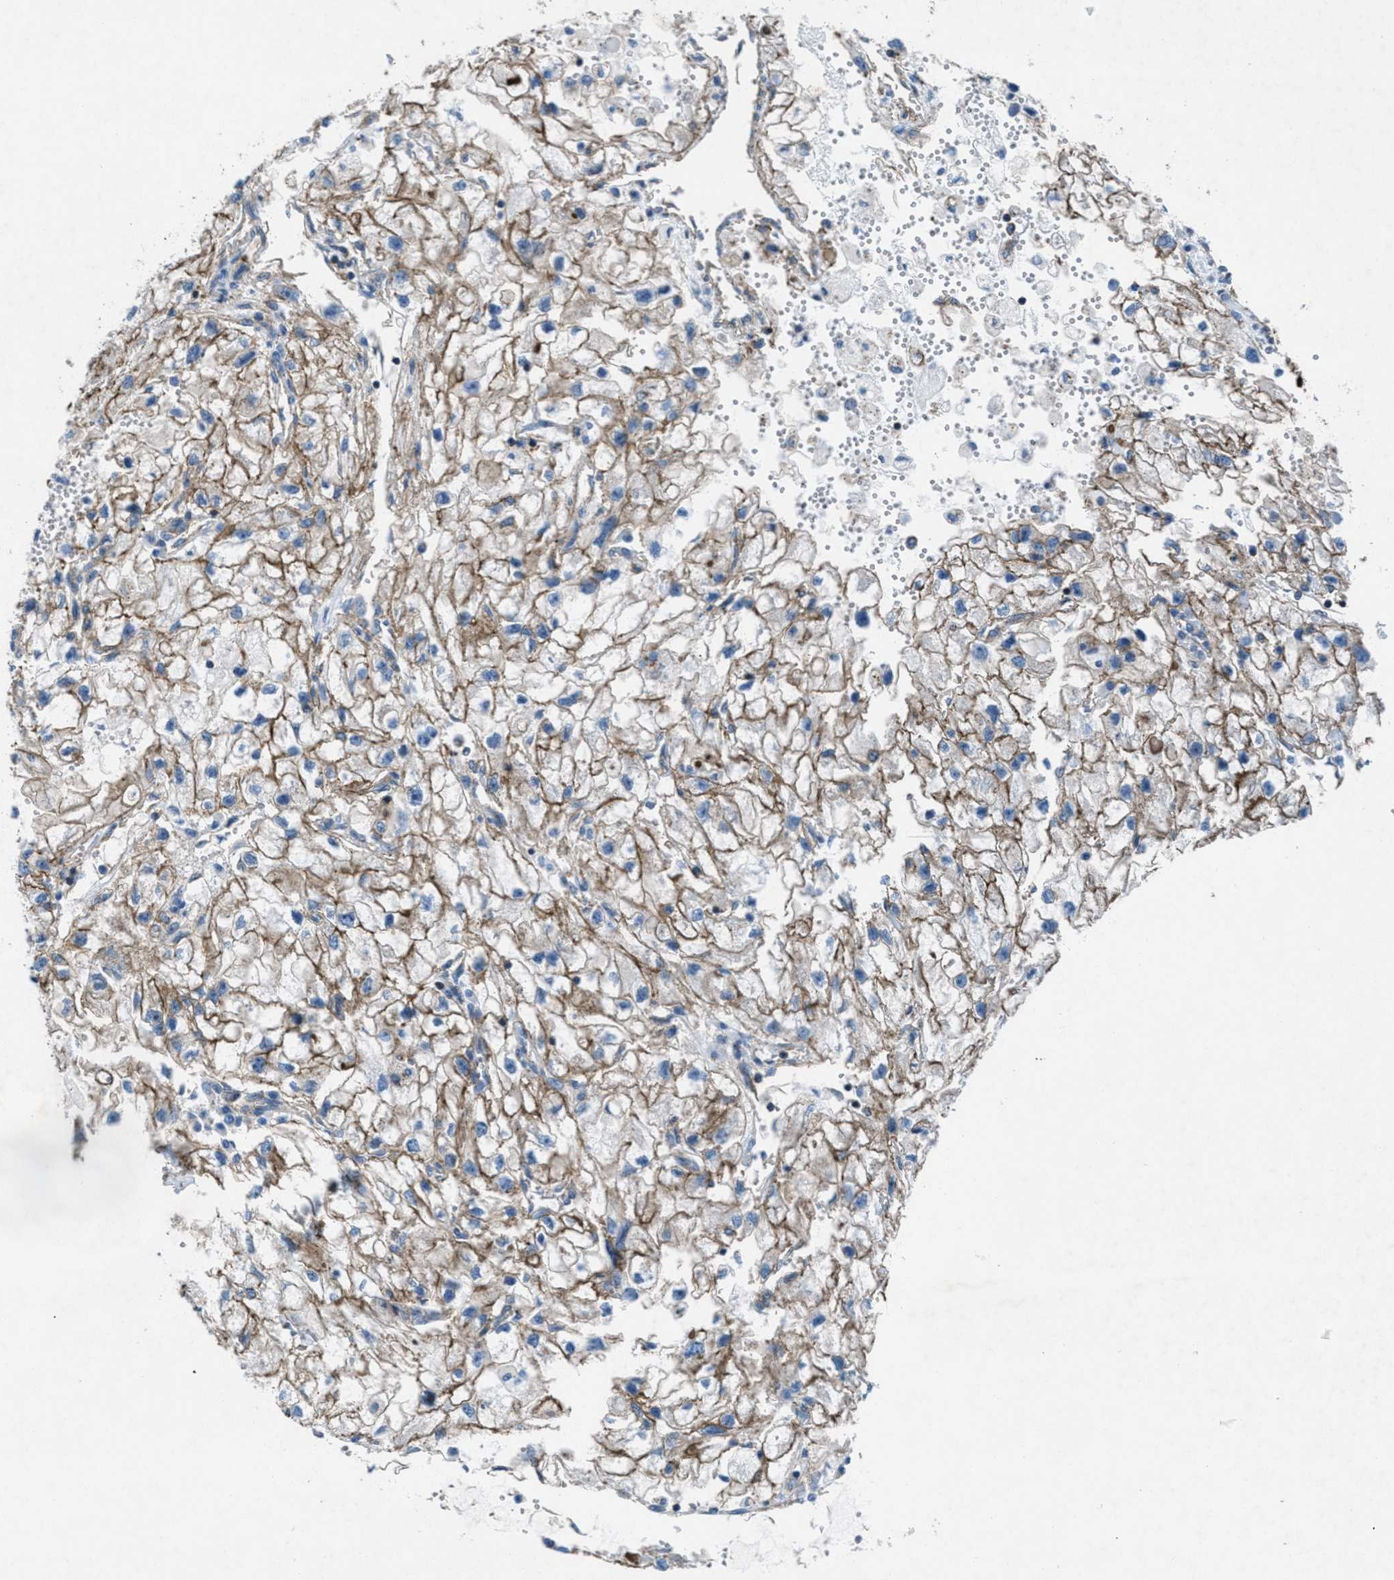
{"staining": {"intensity": "moderate", "quantity": ">75%", "location": "cytoplasmic/membranous"}, "tissue": "renal cancer", "cell_type": "Tumor cells", "image_type": "cancer", "snomed": [{"axis": "morphology", "description": "Adenocarcinoma, NOS"}, {"axis": "topography", "description": "Kidney"}], "caption": "A medium amount of moderate cytoplasmic/membranous positivity is present in about >75% of tumor cells in renal adenocarcinoma tissue.", "gene": "MFSD13A", "patient": {"sex": "female", "age": 70}}